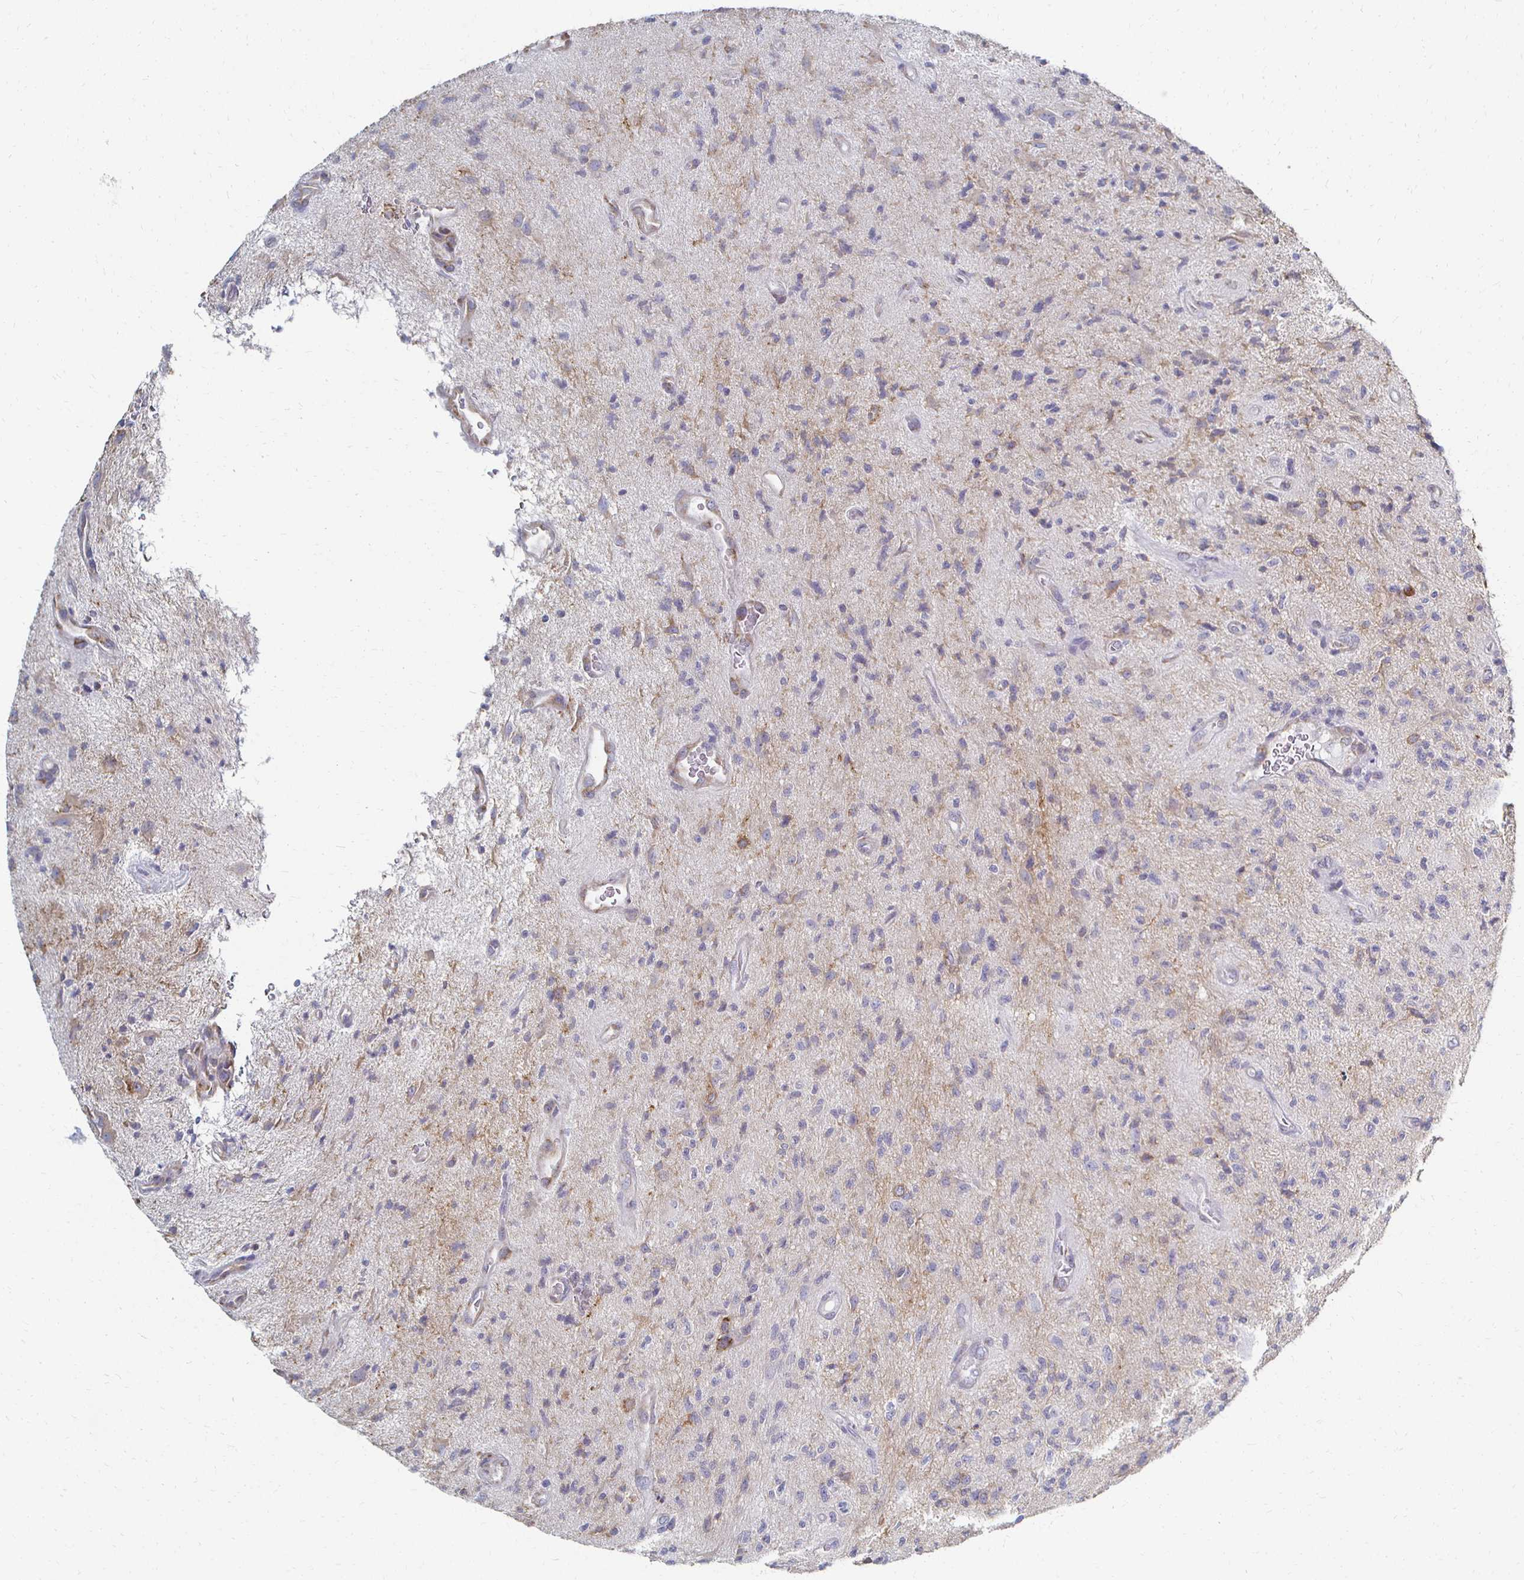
{"staining": {"intensity": "negative", "quantity": "none", "location": "none"}, "tissue": "glioma", "cell_type": "Tumor cells", "image_type": "cancer", "snomed": [{"axis": "morphology", "description": "Glioma, malignant, High grade"}, {"axis": "topography", "description": "Brain"}], "caption": "The micrograph shows no significant expression in tumor cells of glioma. The staining was performed using DAB (3,3'-diaminobenzidine) to visualize the protein expression in brown, while the nuclei were stained in blue with hematoxylin (Magnification: 20x).", "gene": "ATP1A3", "patient": {"sex": "male", "age": 67}}